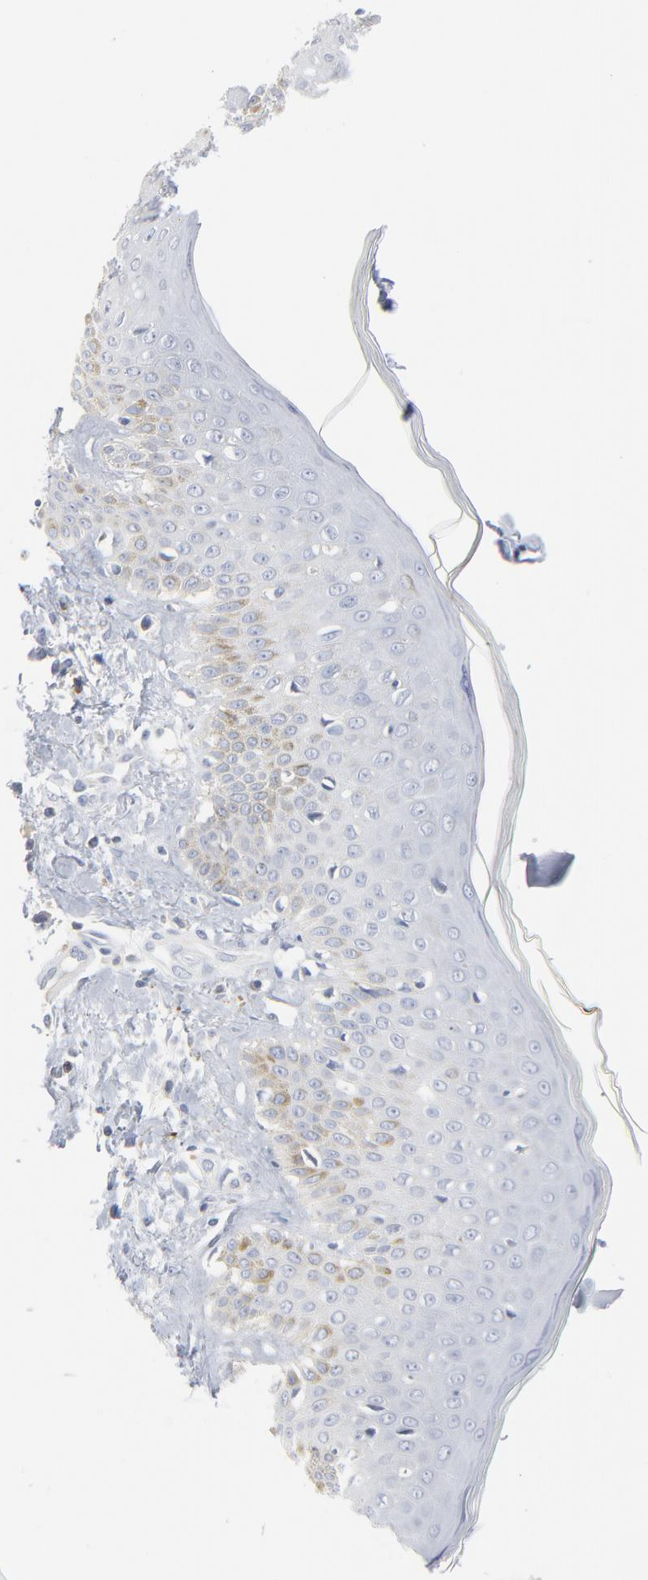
{"staining": {"intensity": "weak", "quantity": "<25%", "location": "cytoplasmic/membranous"}, "tissue": "skin cancer", "cell_type": "Tumor cells", "image_type": "cancer", "snomed": [{"axis": "morphology", "description": "Squamous cell carcinoma, NOS"}, {"axis": "topography", "description": "Skin"}], "caption": "High magnification brightfield microscopy of skin cancer (squamous cell carcinoma) stained with DAB (brown) and counterstained with hematoxylin (blue): tumor cells show no significant staining. (DAB immunohistochemistry visualized using brightfield microscopy, high magnification).", "gene": "PTK2B", "patient": {"sex": "female", "age": 59}}